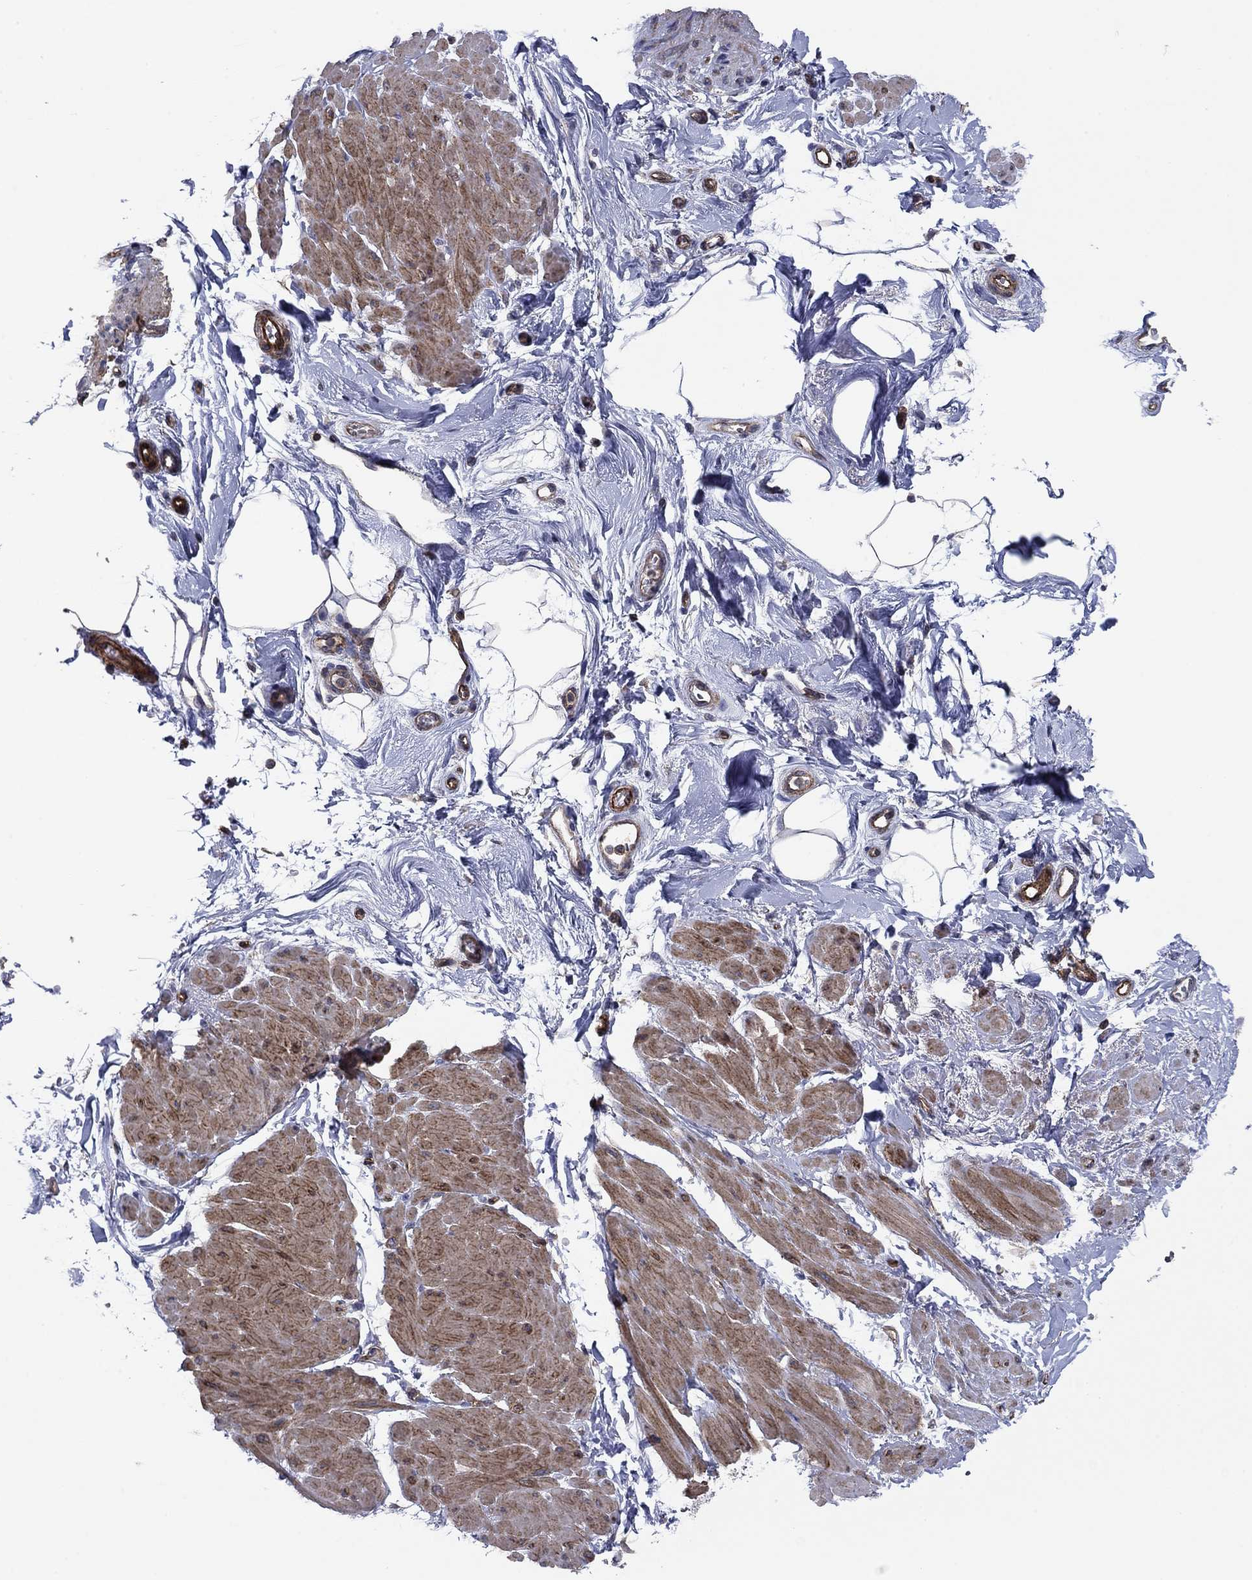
{"staining": {"intensity": "moderate", "quantity": "25%-75%", "location": "cytoplasmic/membranous"}, "tissue": "smooth muscle", "cell_type": "Smooth muscle cells", "image_type": "normal", "snomed": [{"axis": "morphology", "description": "Normal tissue, NOS"}, {"axis": "topography", "description": "Adipose tissue"}, {"axis": "topography", "description": "Smooth muscle"}, {"axis": "topography", "description": "Peripheral nerve tissue"}], "caption": "Moderate cytoplasmic/membranous protein expression is appreciated in approximately 25%-75% of smooth muscle cells in smooth muscle. The staining is performed using DAB brown chromogen to label protein expression. The nuclei are counter-stained blue using hematoxylin.", "gene": "PSD4", "patient": {"sex": "male", "age": 83}}